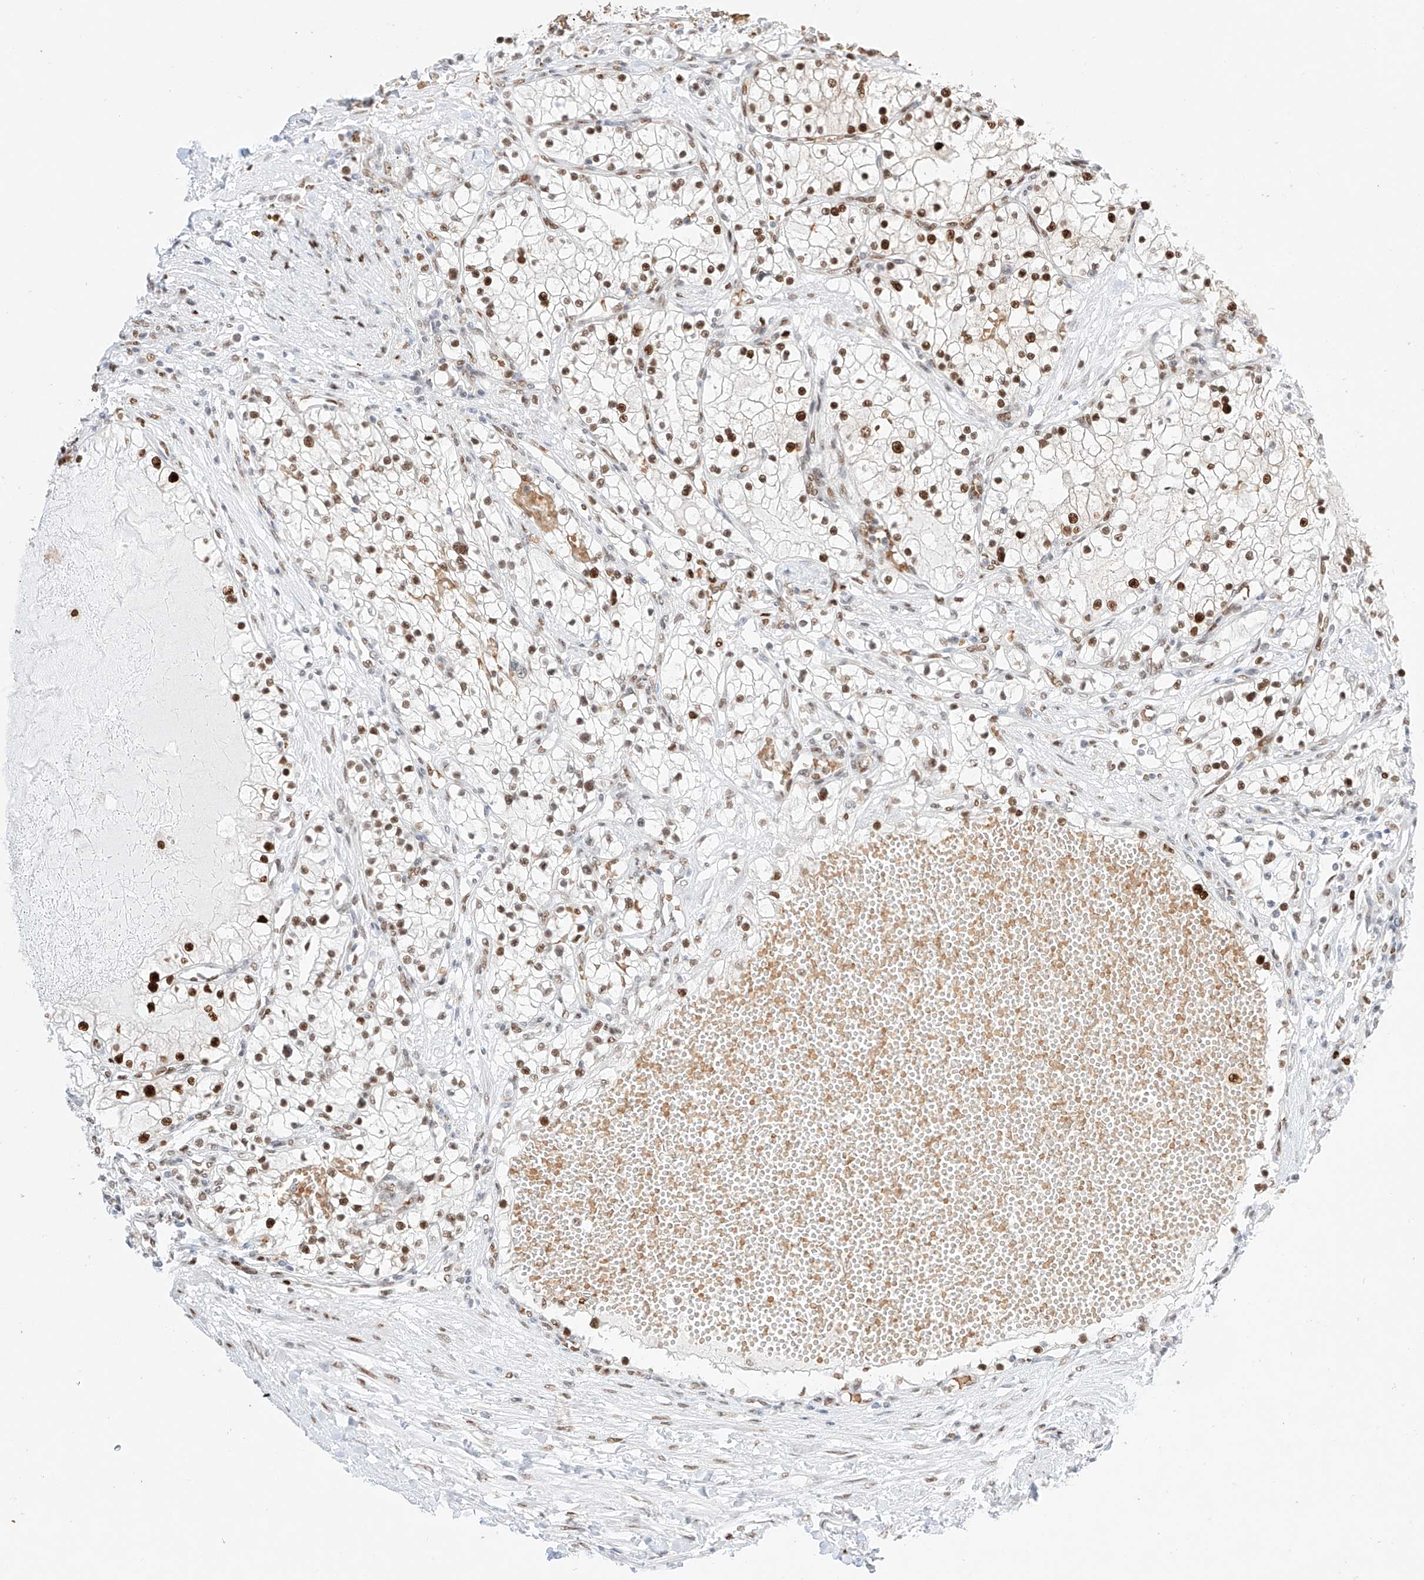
{"staining": {"intensity": "strong", "quantity": "25%-75%", "location": "nuclear"}, "tissue": "renal cancer", "cell_type": "Tumor cells", "image_type": "cancer", "snomed": [{"axis": "morphology", "description": "Normal tissue, NOS"}, {"axis": "morphology", "description": "Adenocarcinoma, NOS"}, {"axis": "topography", "description": "Kidney"}], "caption": "The immunohistochemical stain labels strong nuclear expression in tumor cells of adenocarcinoma (renal) tissue. The staining was performed using DAB (3,3'-diaminobenzidine), with brown indicating positive protein expression. Nuclei are stained blue with hematoxylin.", "gene": "APIP", "patient": {"sex": "male", "age": 68}}